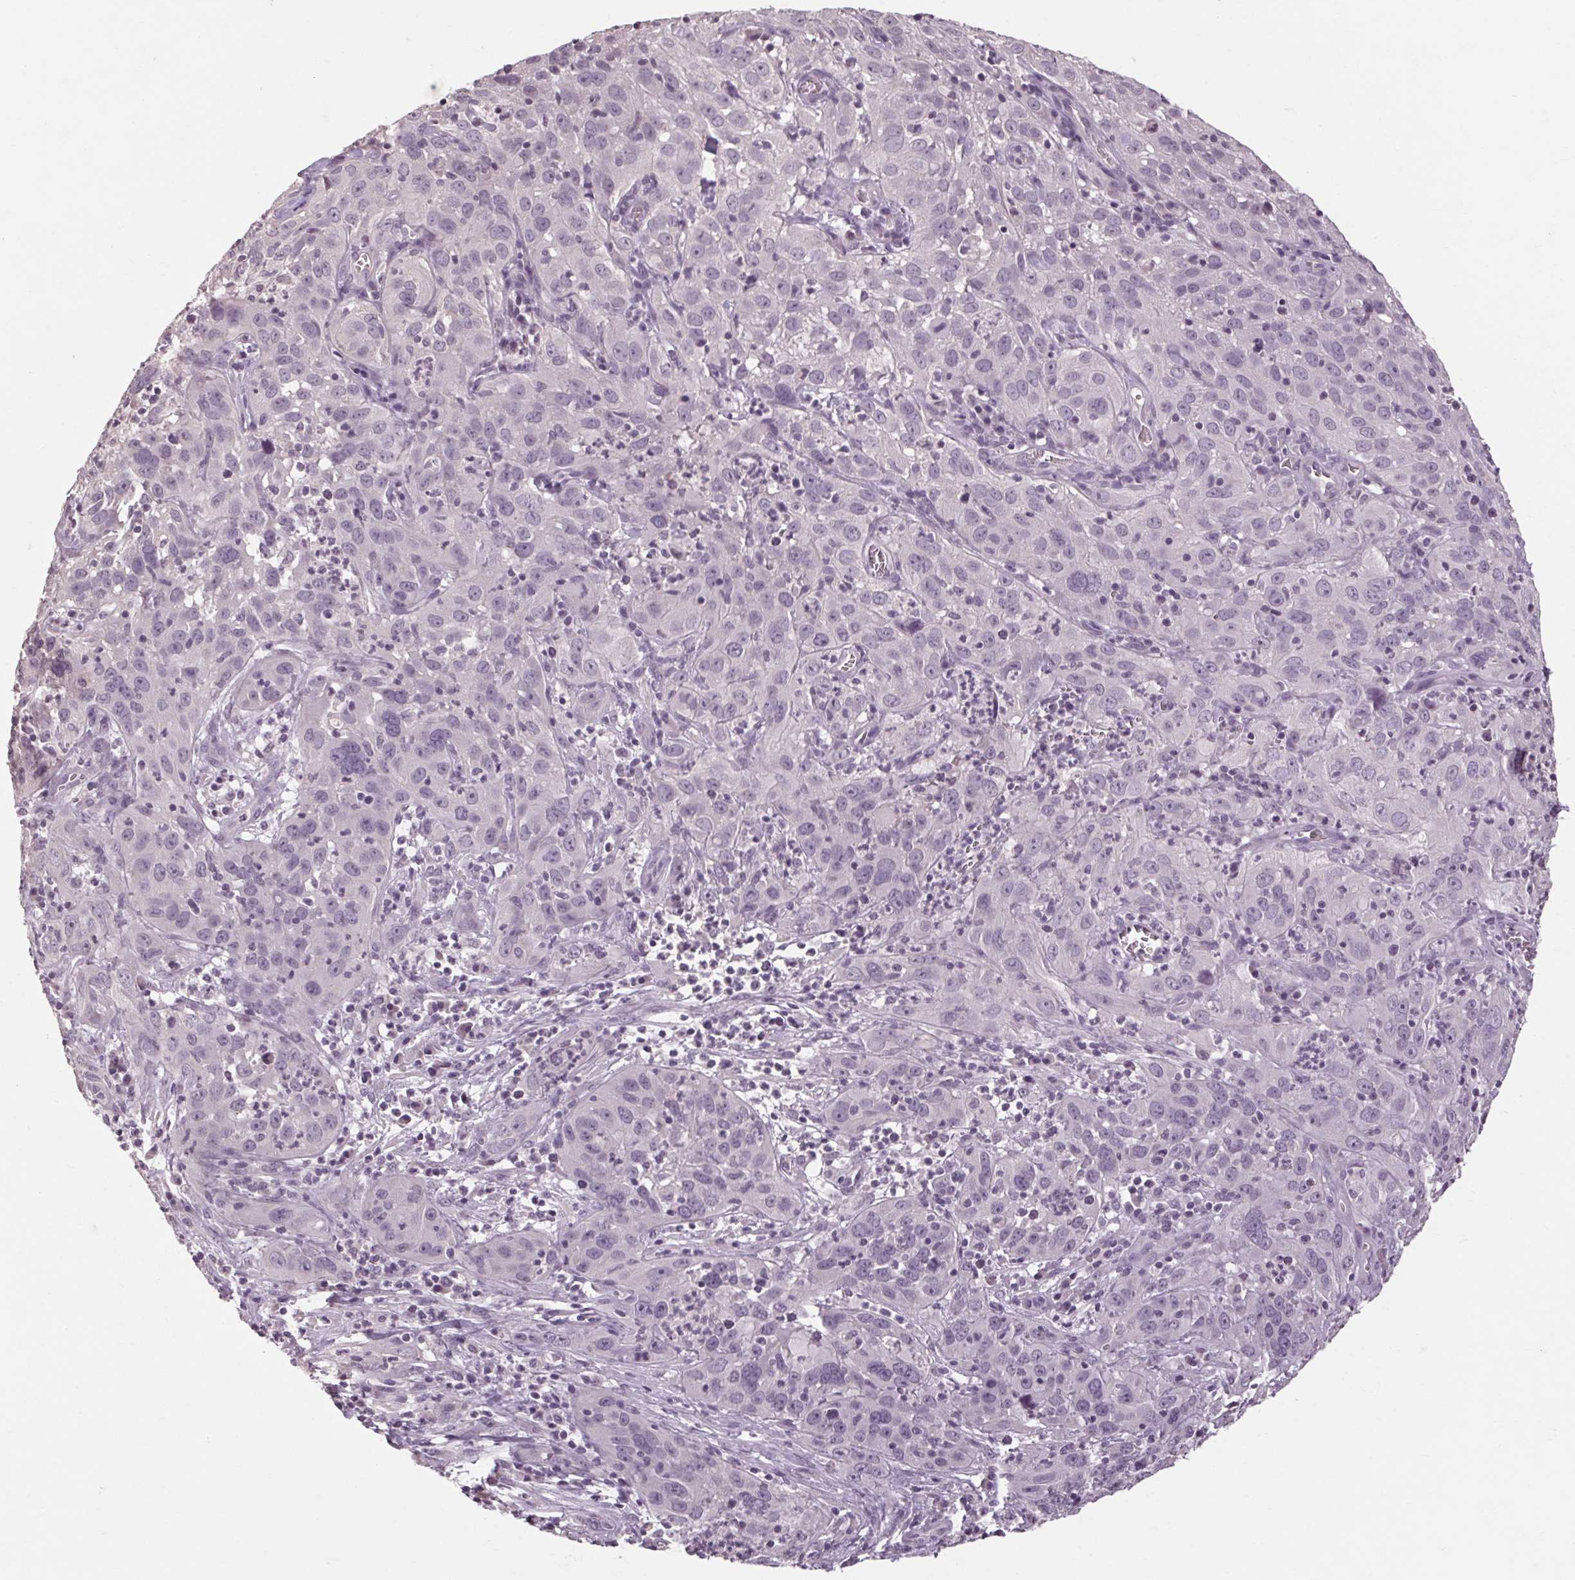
{"staining": {"intensity": "negative", "quantity": "none", "location": "none"}, "tissue": "cervical cancer", "cell_type": "Tumor cells", "image_type": "cancer", "snomed": [{"axis": "morphology", "description": "Squamous cell carcinoma, NOS"}, {"axis": "topography", "description": "Cervix"}], "caption": "This is an IHC histopathology image of human squamous cell carcinoma (cervical). There is no positivity in tumor cells.", "gene": "POMC", "patient": {"sex": "female", "age": 32}}